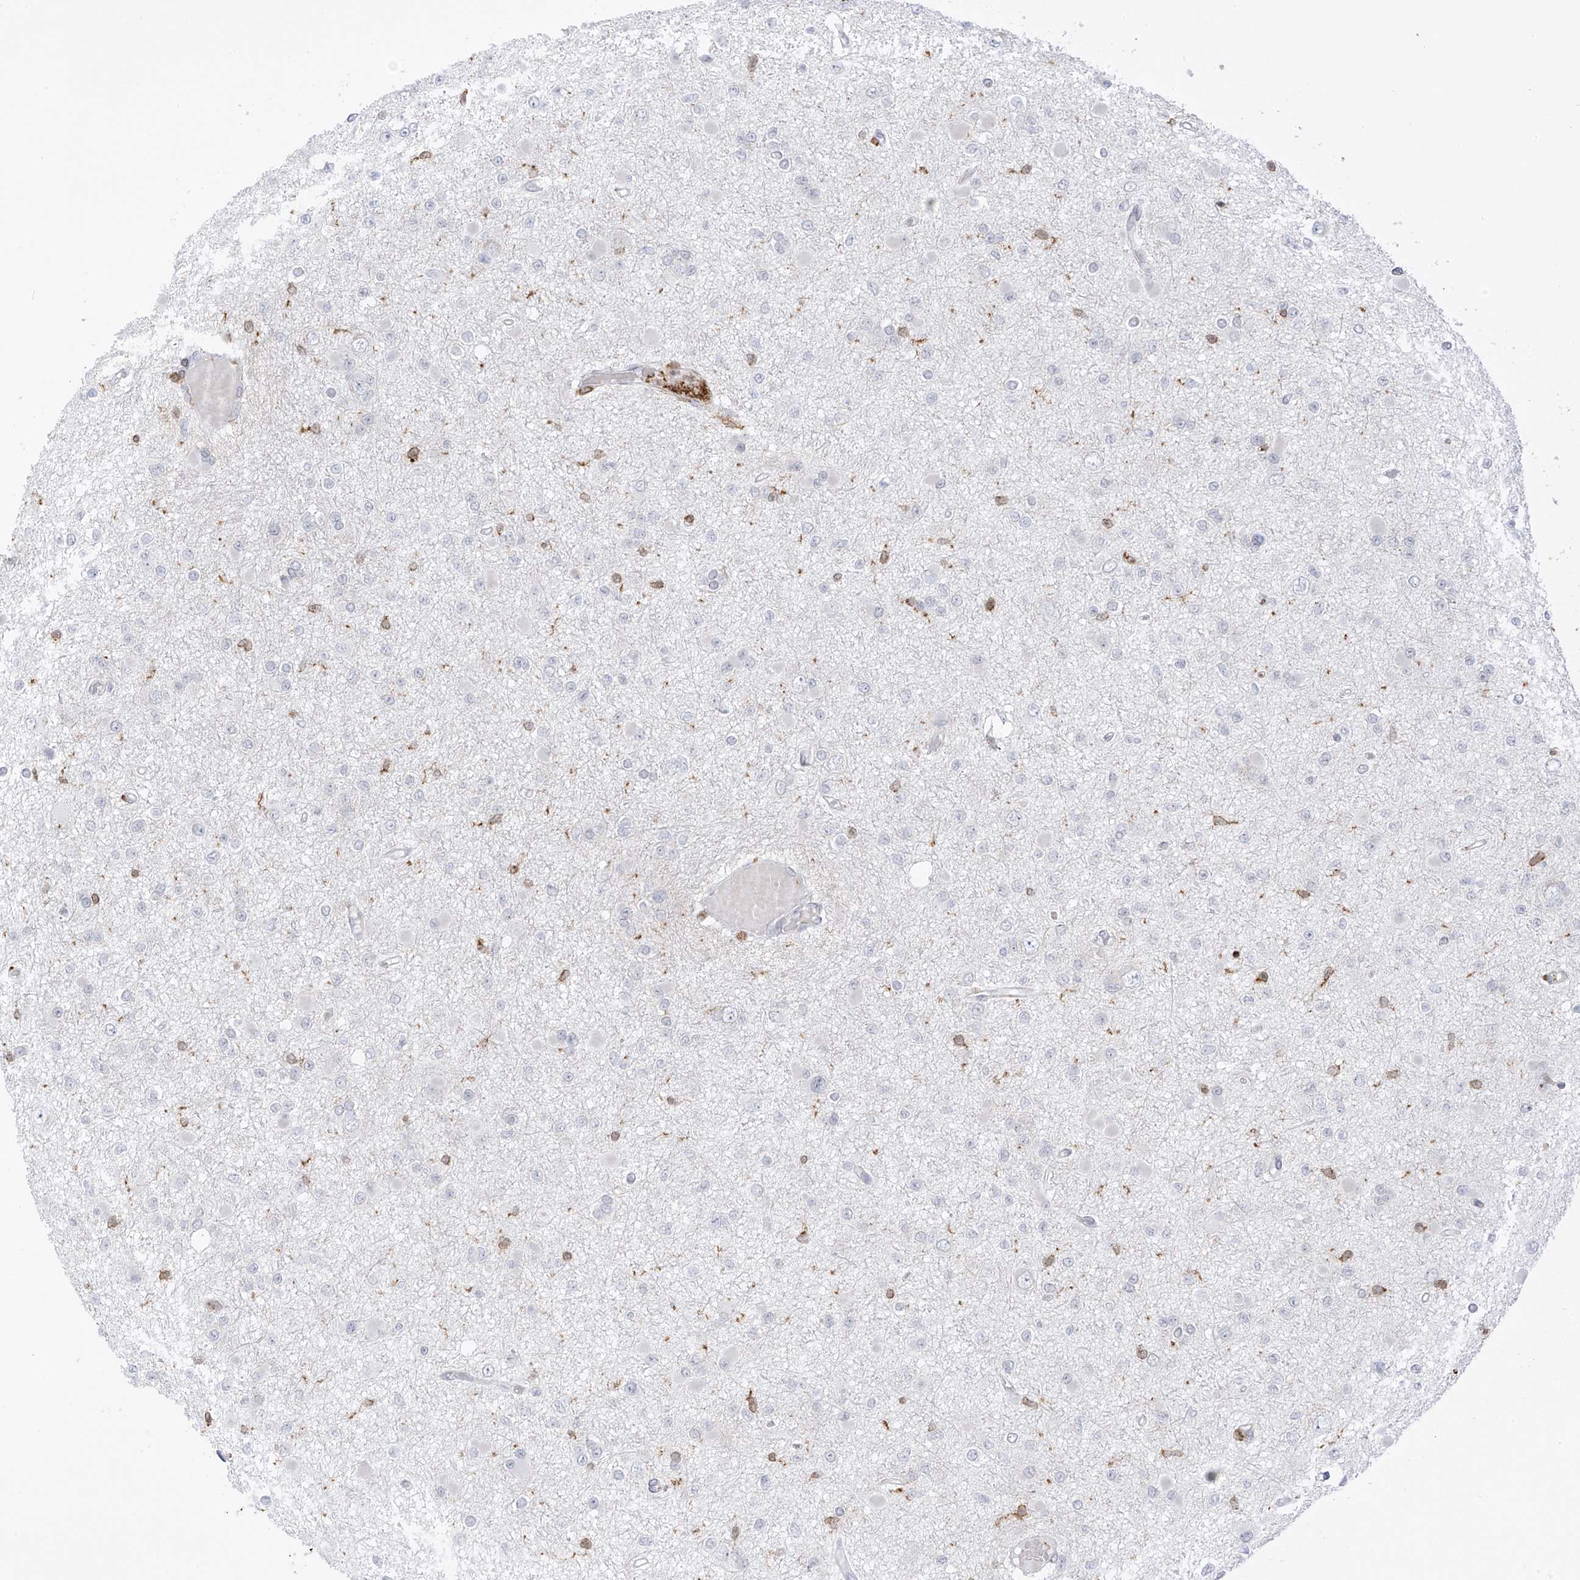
{"staining": {"intensity": "negative", "quantity": "none", "location": "none"}, "tissue": "glioma", "cell_type": "Tumor cells", "image_type": "cancer", "snomed": [{"axis": "morphology", "description": "Glioma, malignant, Low grade"}, {"axis": "topography", "description": "Brain"}], "caption": "Immunohistochemical staining of malignant glioma (low-grade) reveals no significant staining in tumor cells.", "gene": "TBXAS1", "patient": {"sex": "female", "age": 22}}